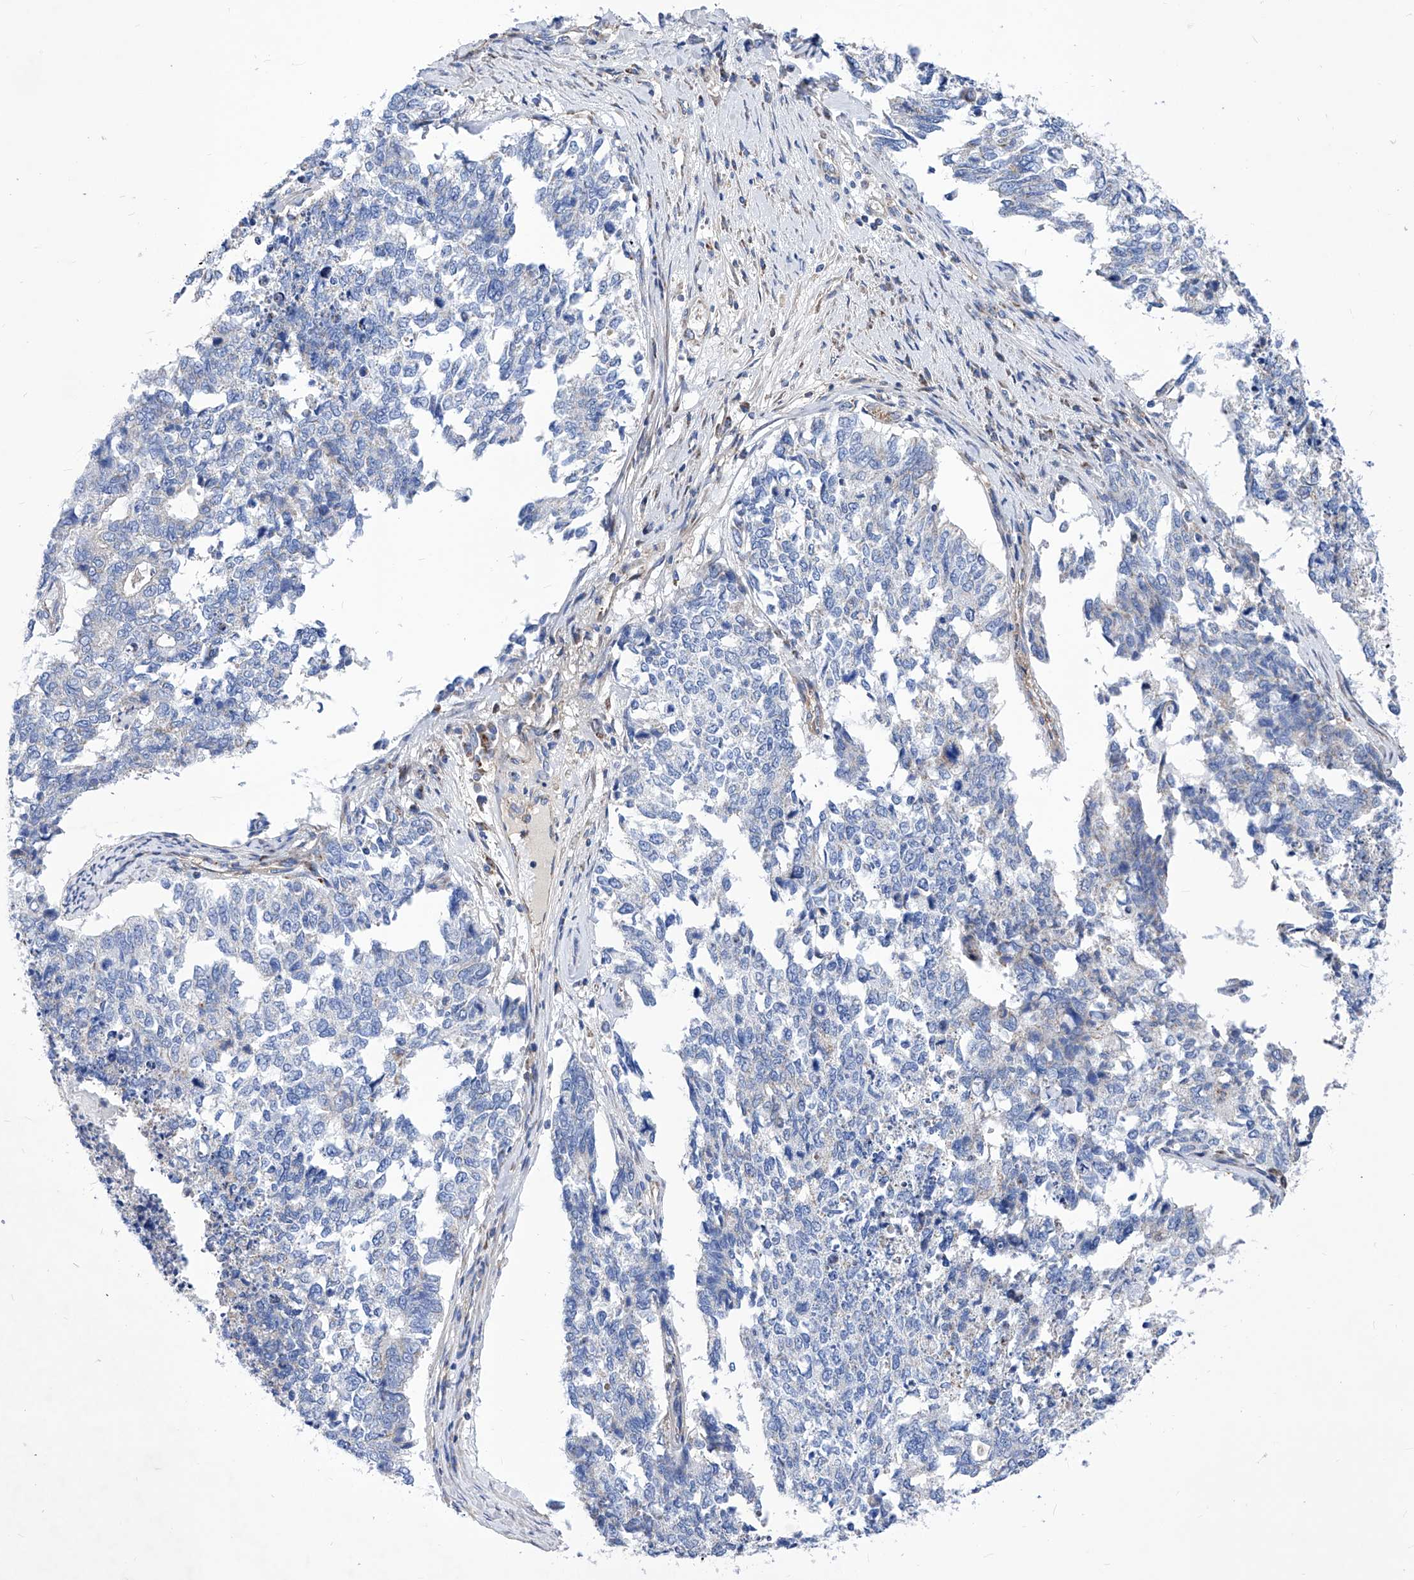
{"staining": {"intensity": "negative", "quantity": "none", "location": "none"}, "tissue": "cervical cancer", "cell_type": "Tumor cells", "image_type": "cancer", "snomed": [{"axis": "morphology", "description": "Squamous cell carcinoma, NOS"}, {"axis": "topography", "description": "Cervix"}], "caption": "Tumor cells are negative for brown protein staining in cervical cancer.", "gene": "HRNR", "patient": {"sex": "female", "age": 63}}